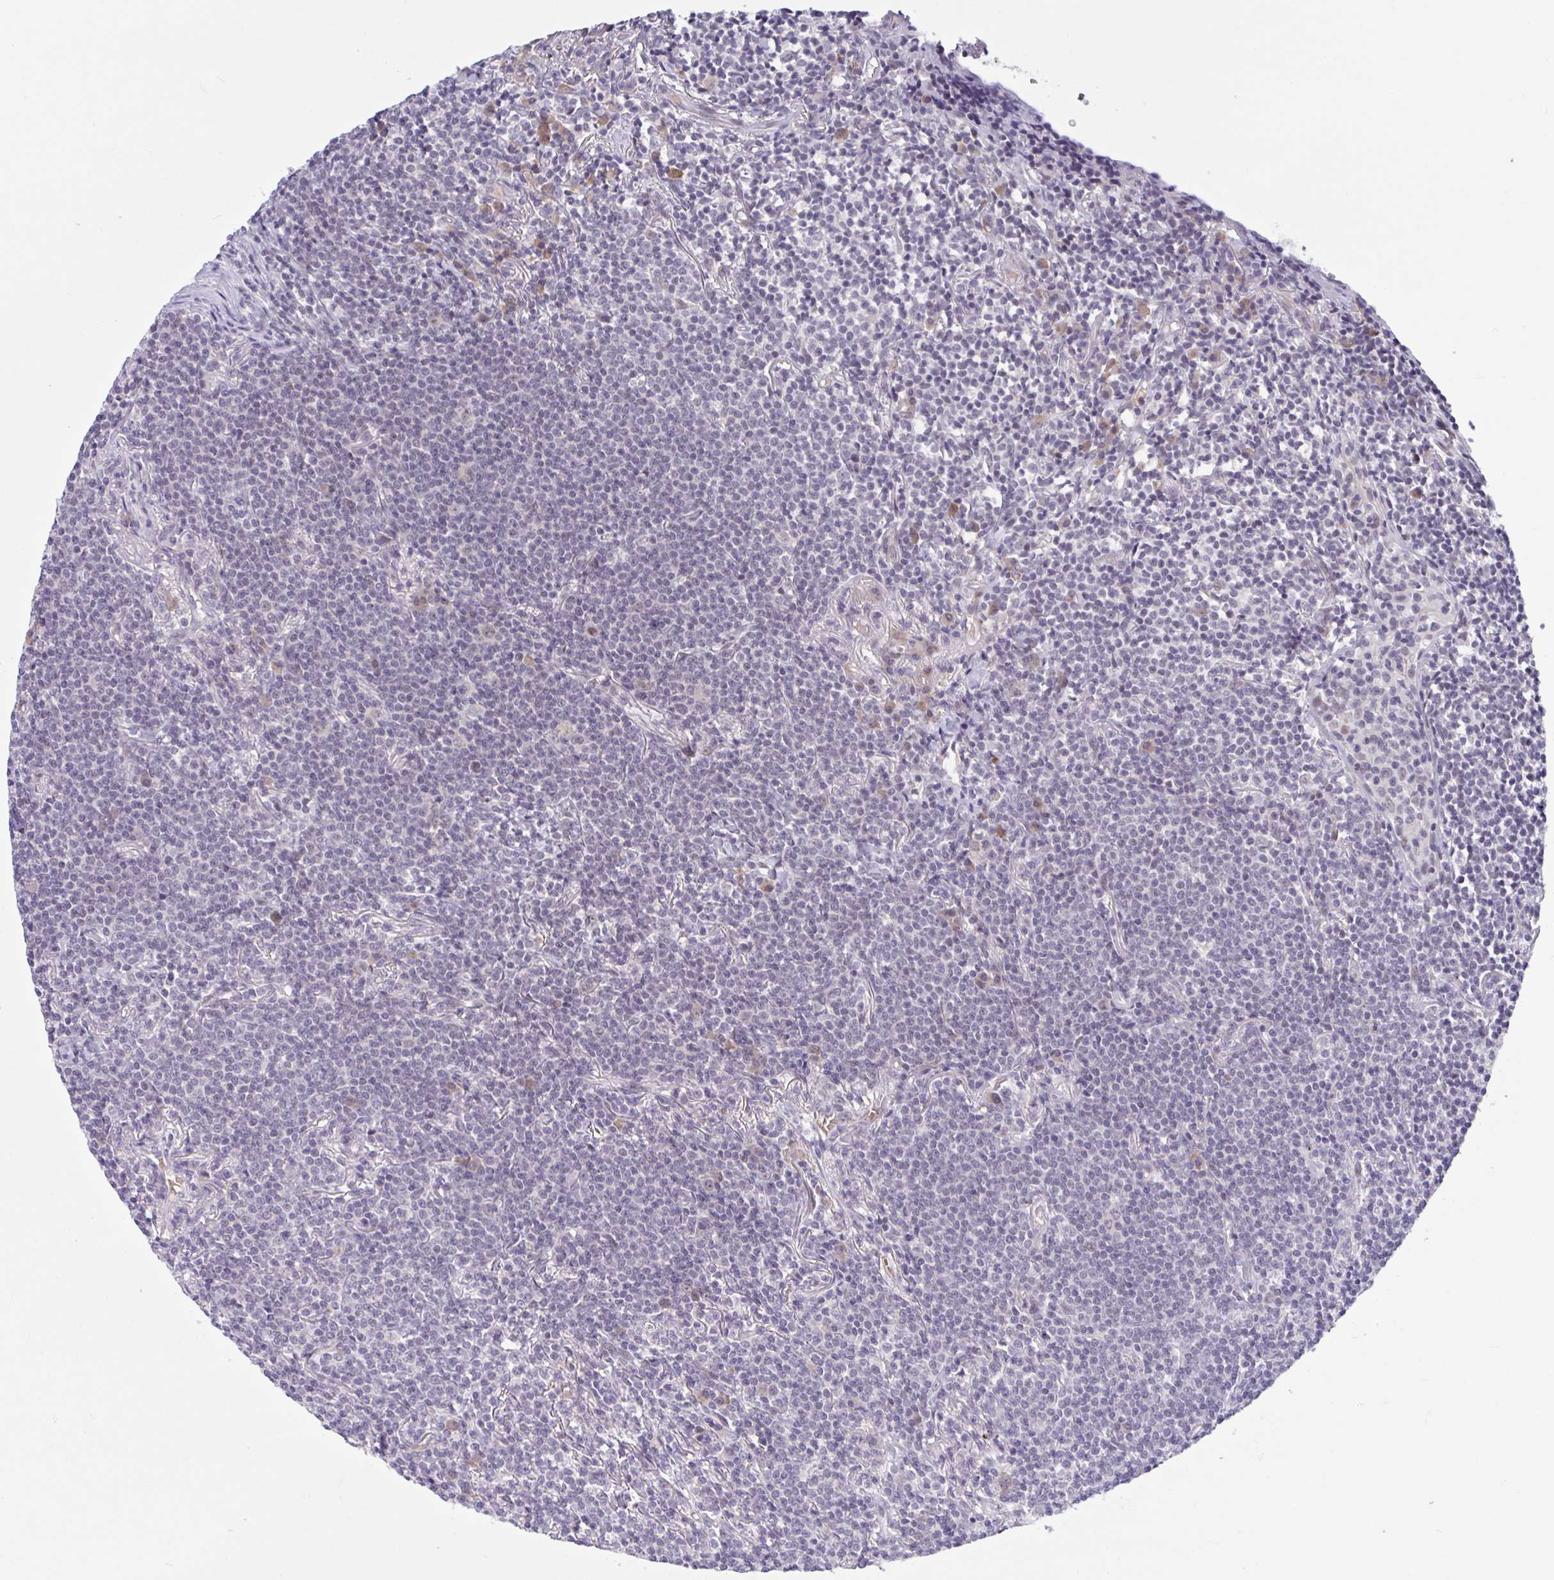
{"staining": {"intensity": "negative", "quantity": "none", "location": "none"}, "tissue": "lymphoma", "cell_type": "Tumor cells", "image_type": "cancer", "snomed": [{"axis": "morphology", "description": "Malignant lymphoma, non-Hodgkin's type, Low grade"}, {"axis": "topography", "description": "Lung"}], "caption": "Low-grade malignant lymphoma, non-Hodgkin's type stained for a protein using immunohistochemistry shows no staining tumor cells.", "gene": "CNGB3", "patient": {"sex": "female", "age": 71}}